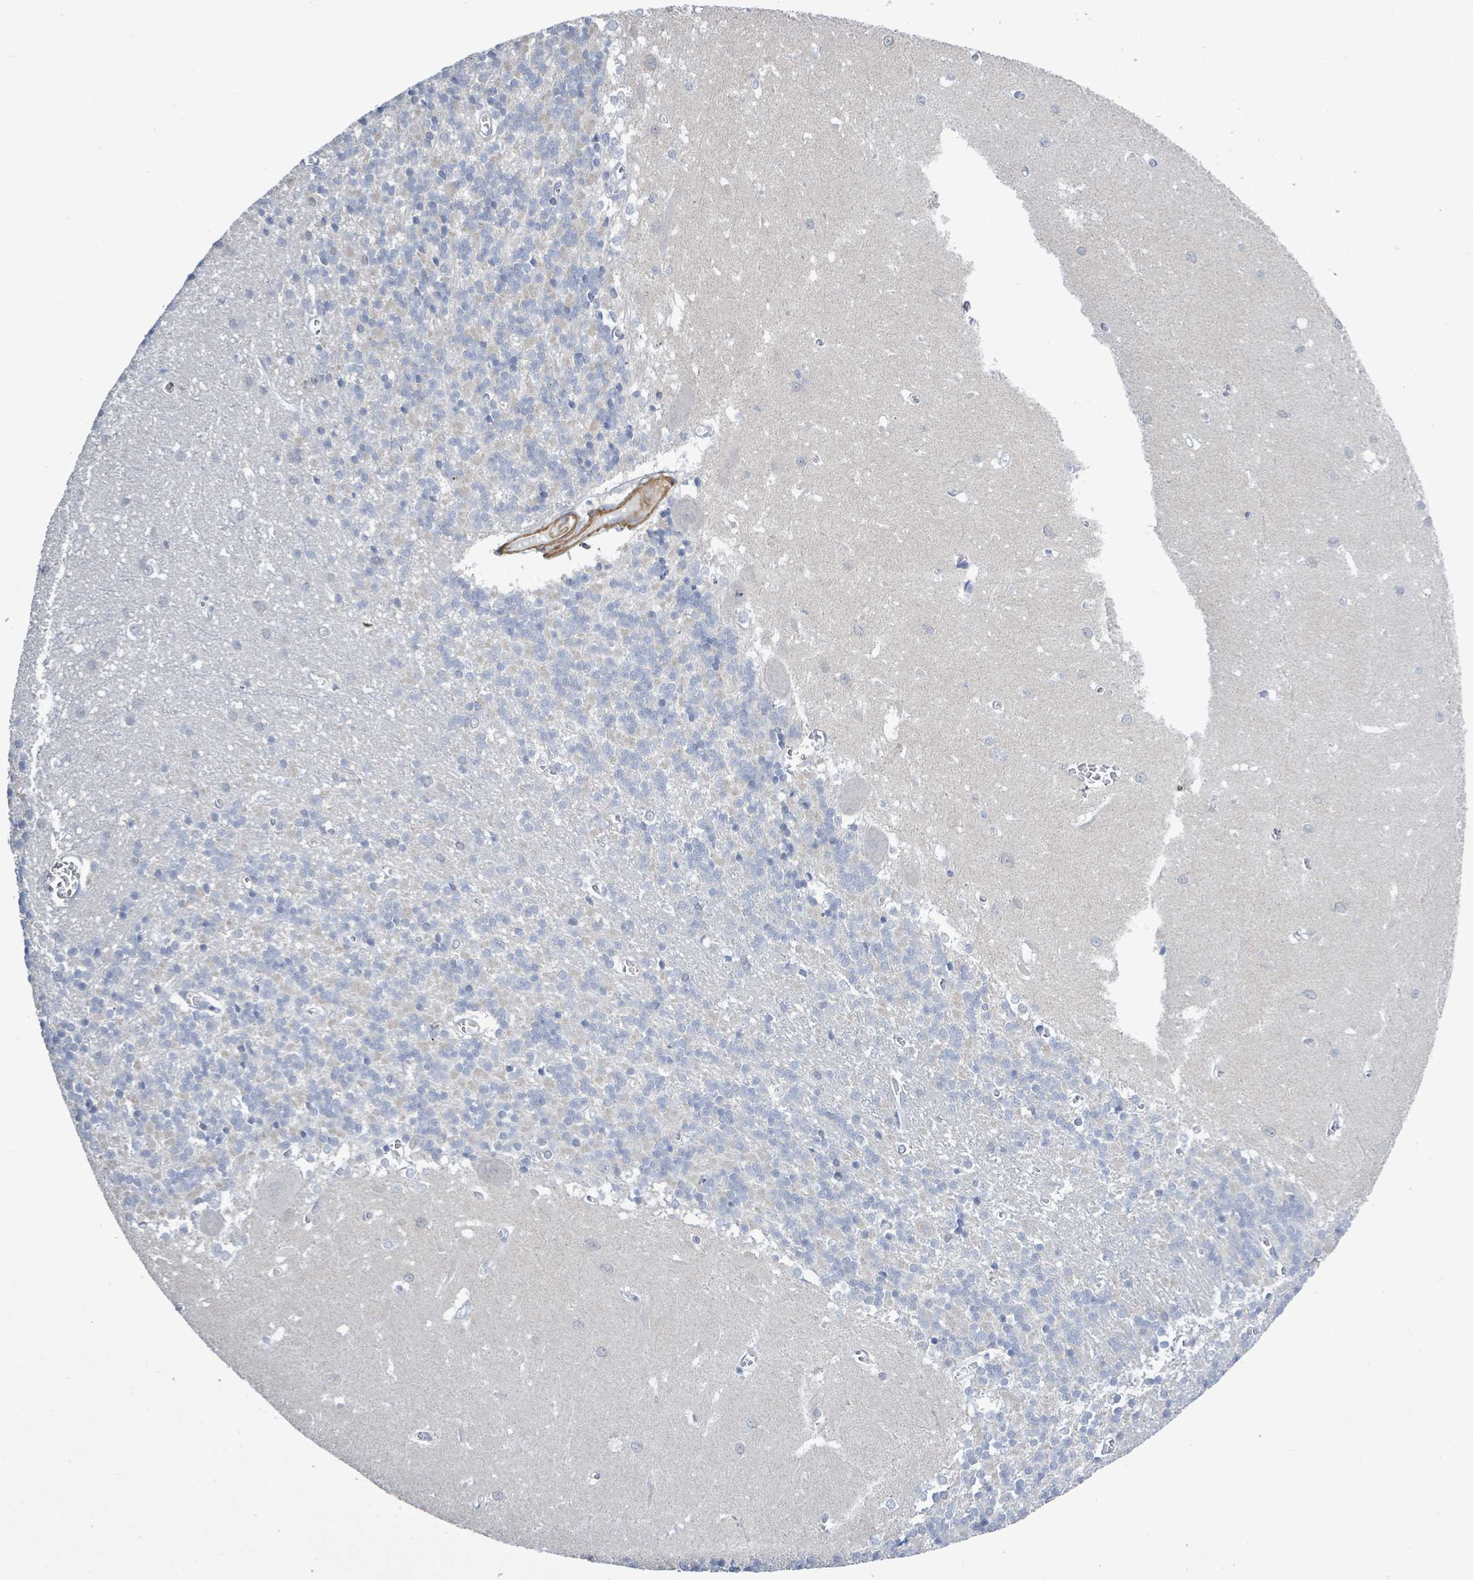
{"staining": {"intensity": "negative", "quantity": "none", "location": "none"}, "tissue": "cerebellum", "cell_type": "Cells in granular layer", "image_type": "normal", "snomed": [{"axis": "morphology", "description": "Normal tissue, NOS"}, {"axis": "topography", "description": "Cerebellum"}], "caption": "IHC micrograph of benign cerebellum: human cerebellum stained with DAB displays no significant protein staining in cells in granular layer. The staining is performed using DAB (3,3'-diaminobenzidine) brown chromogen with nuclei counter-stained in using hematoxylin.", "gene": "DMRTC1B", "patient": {"sex": "male", "age": 37}}